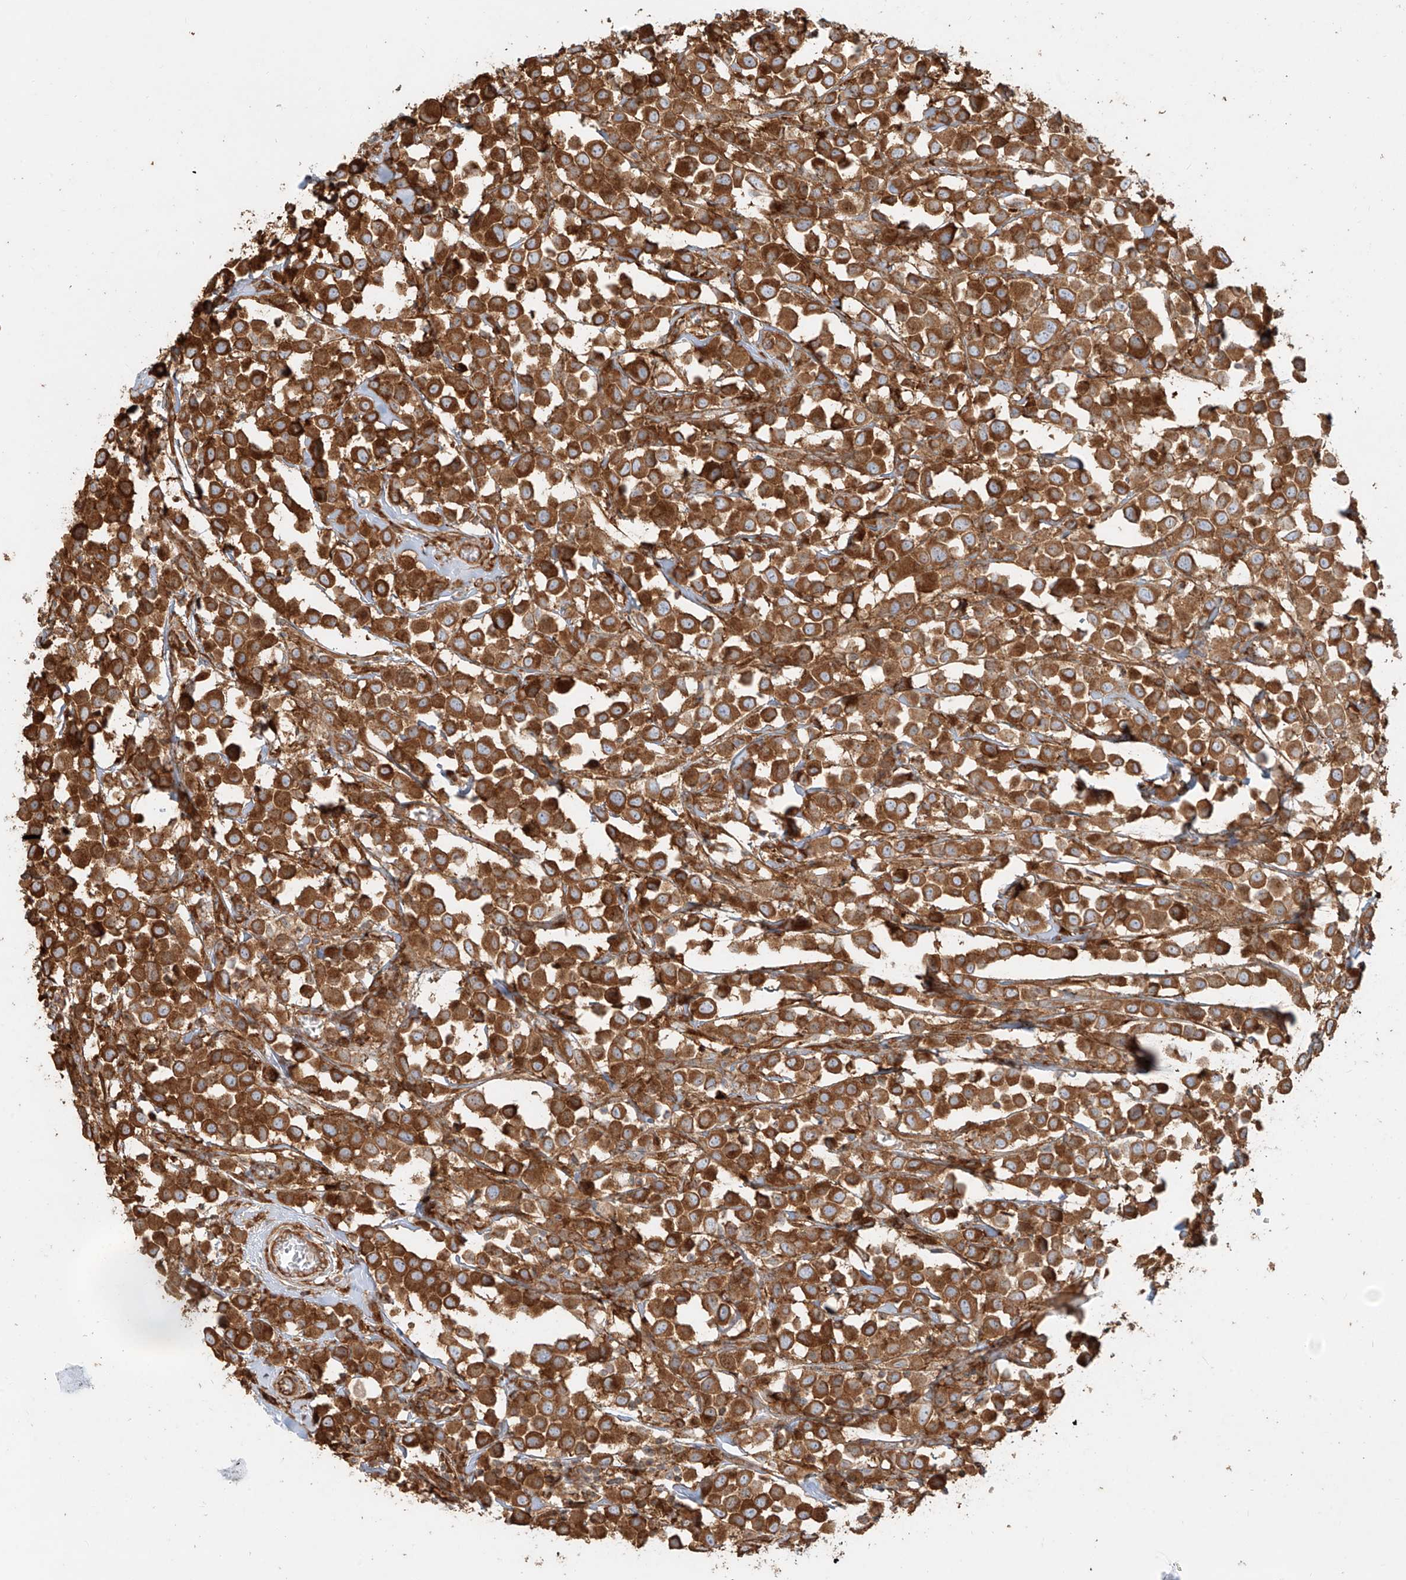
{"staining": {"intensity": "strong", "quantity": ">75%", "location": "cytoplasmic/membranous"}, "tissue": "breast cancer", "cell_type": "Tumor cells", "image_type": "cancer", "snomed": [{"axis": "morphology", "description": "Duct carcinoma"}, {"axis": "topography", "description": "Breast"}], "caption": "Human breast infiltrating ductal carcinoma stained for a protein (brown) demonstrates strong cytoplasmic/membranous positive staining in about >75% of tumor cells.", "gene": "SNX9", "patient": {"sex": "female", "age": 61}}